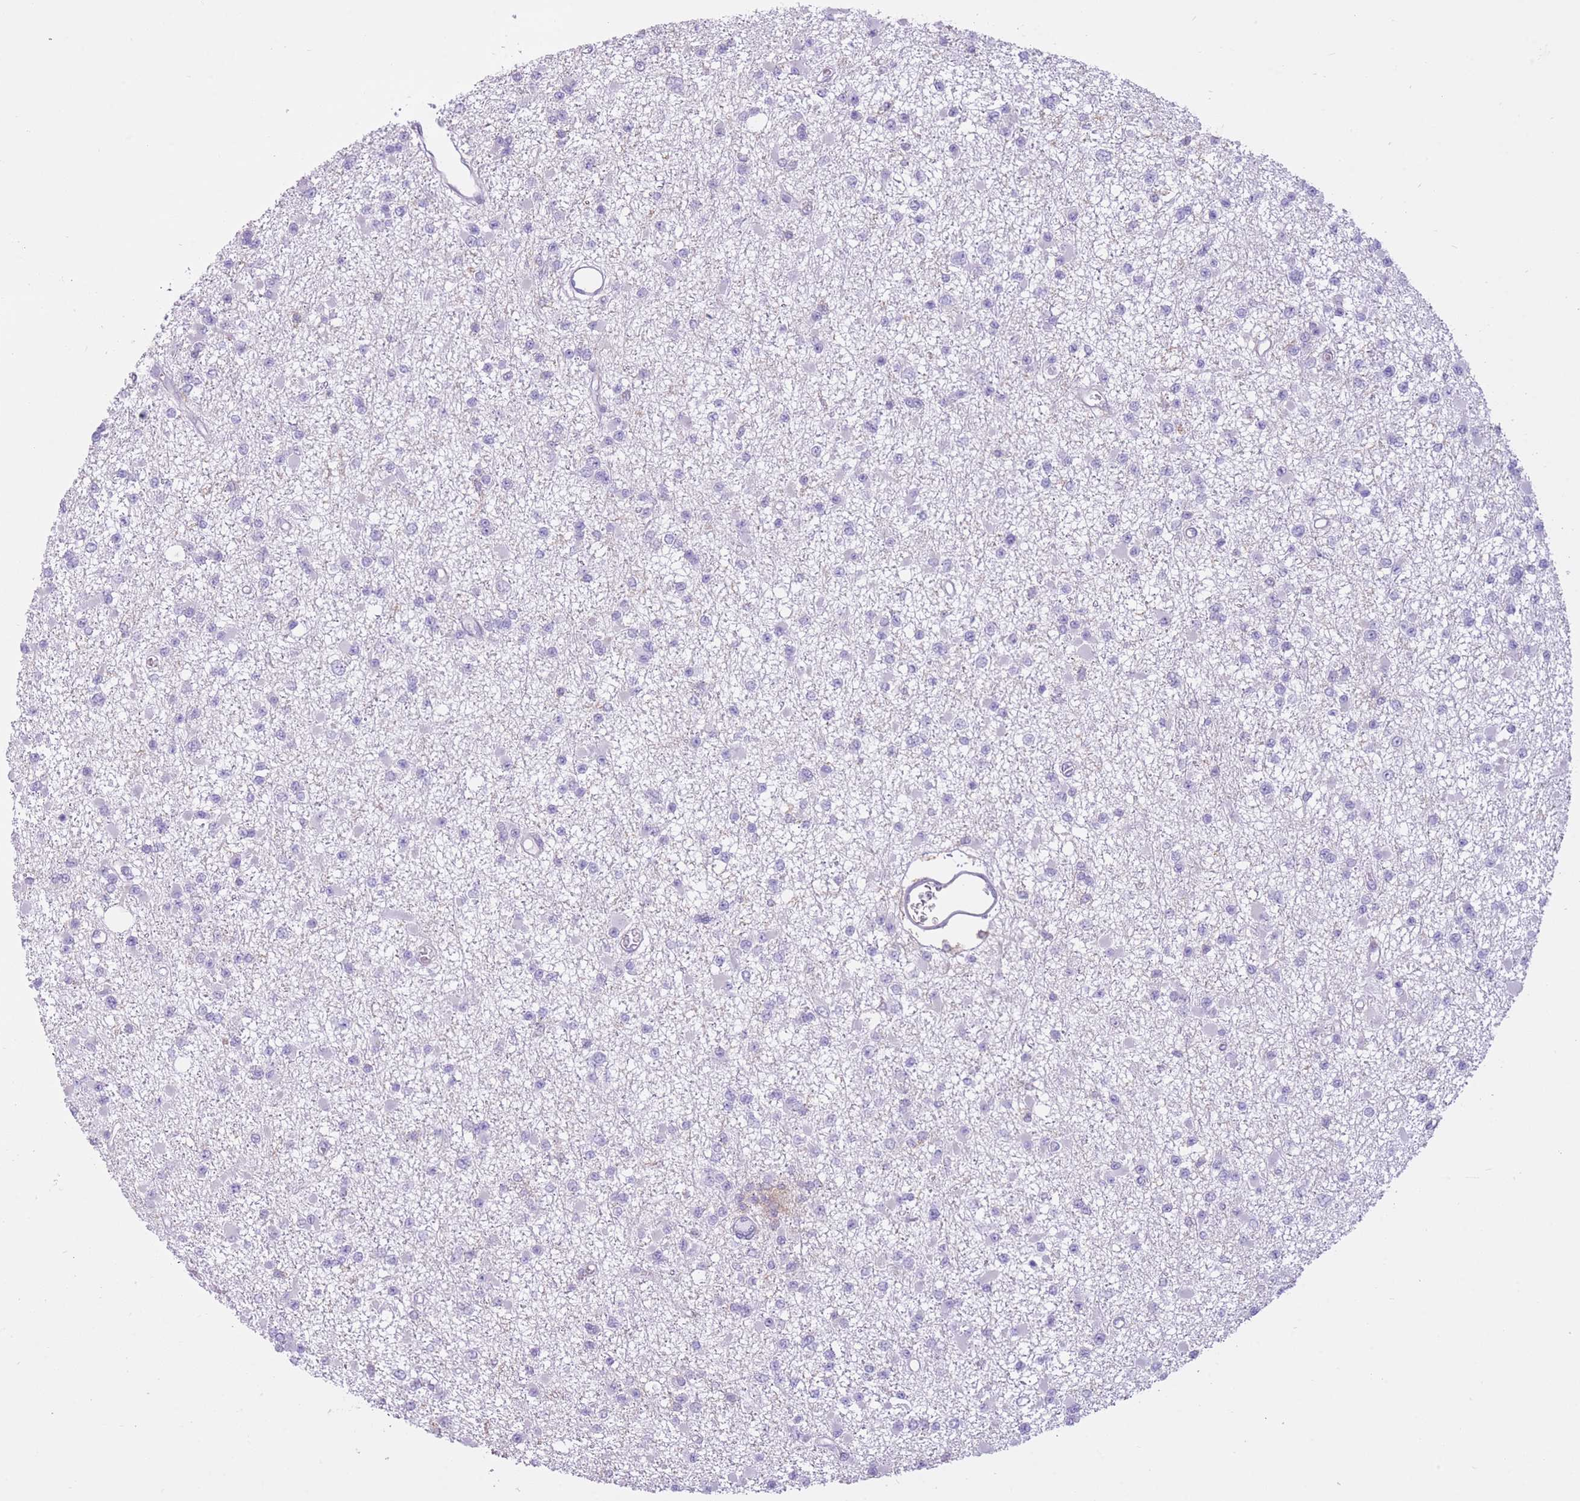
{"staining": {"intensity": "negative", "quantity": "none", "location": "none"}, "tissue": "glioma", "cell_type": "Tumor cells", "image_type": "cancer", "snomed": [{"axis": "morphology", "description": "Glioma, malignant, Low grade"}, {"axis": "topography", "description": "Brain"}], "caption": "A micrograph of human glioma is negative for staining in tumor cells.", "gene": "PDHA1", "patient": {"sex": "female", "age": 22}}